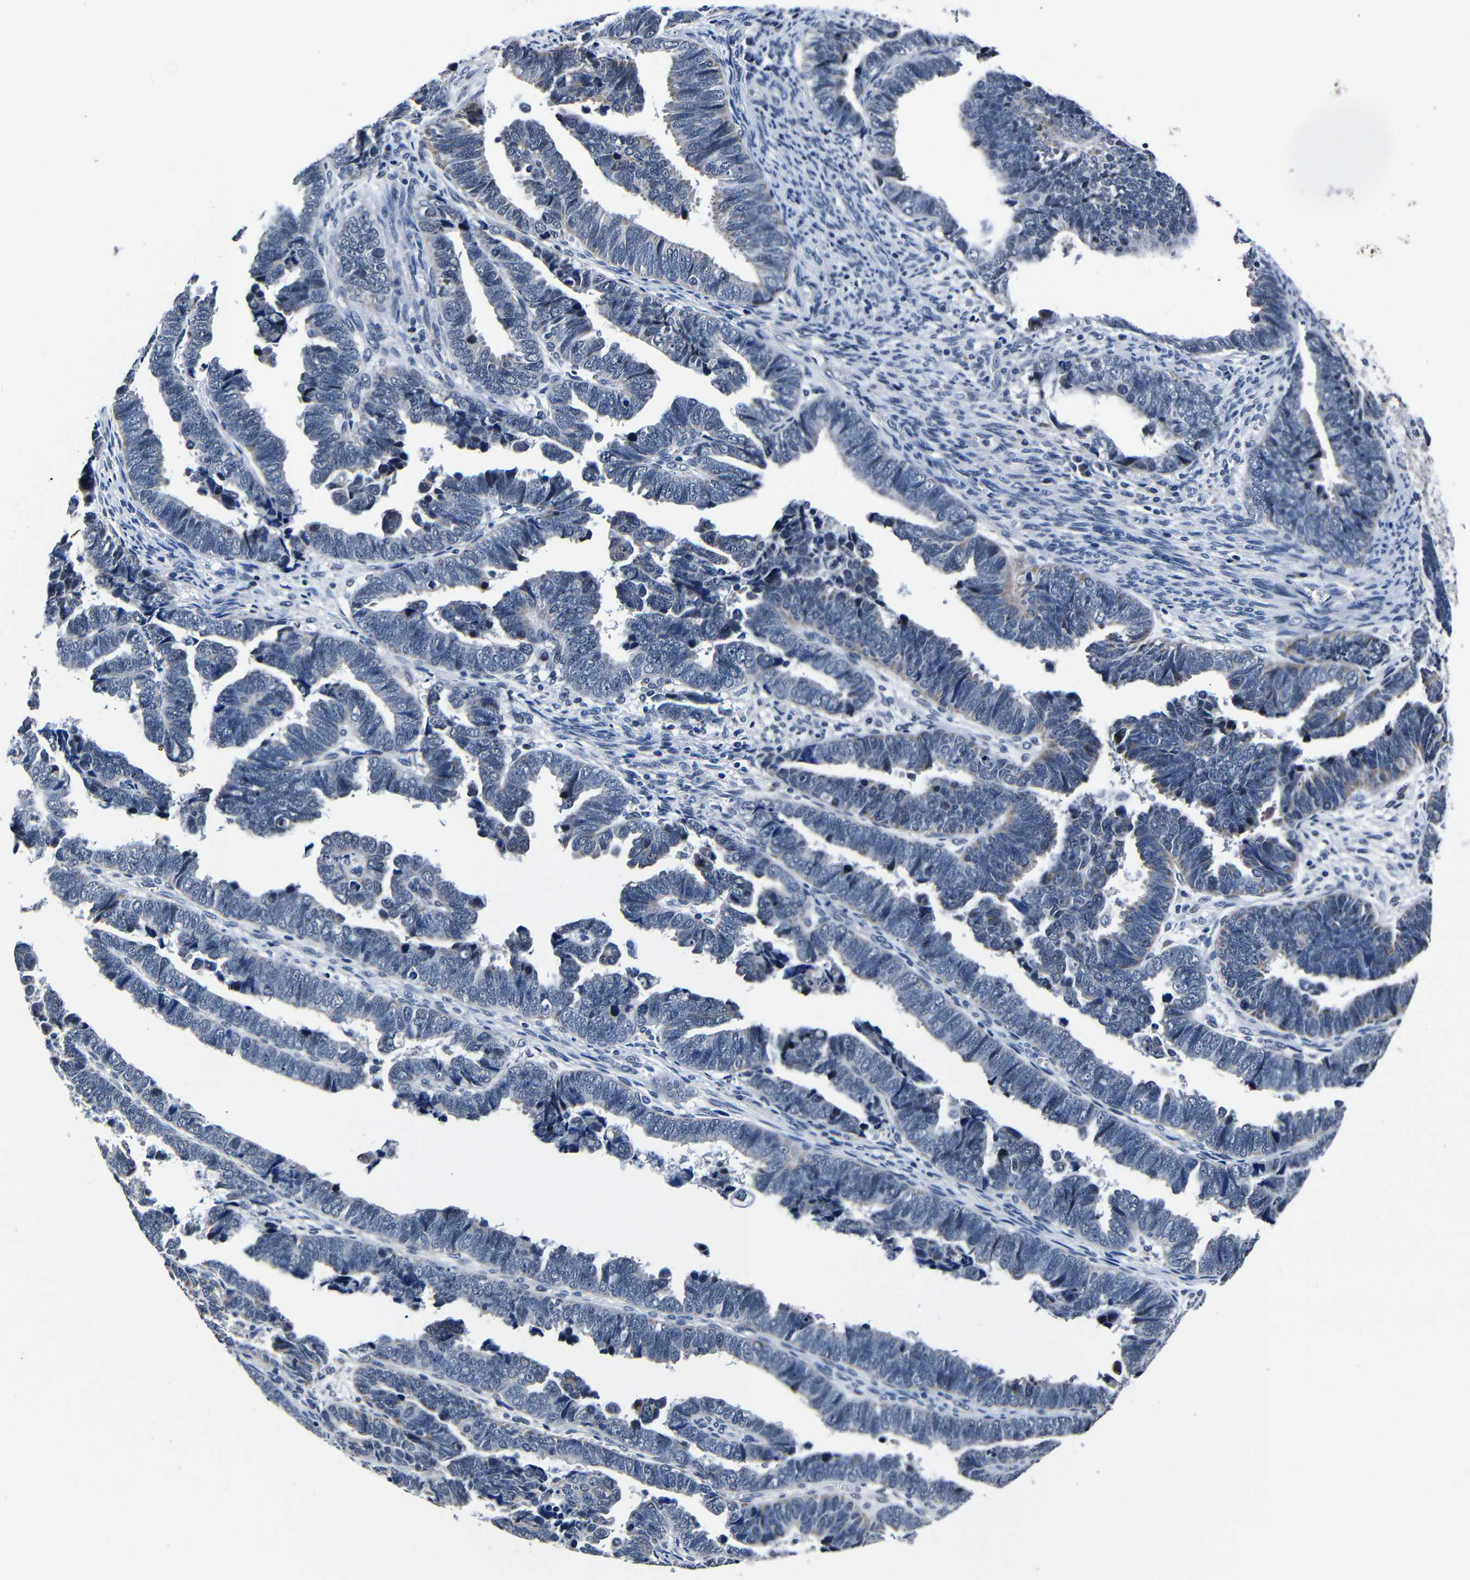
{"staining": {"intensity": "negative", "quantity": "none", "location": "none"}, "tissue": "endometrial cancer", "cell_type": "Tumor cells", "image_type": "cancer", "snomed": [{"axis": "morphology", "description": "Adenocarcinoma, NOS"}, {"axis": "topography", "description": "Endometrium"}], "caption": "There is no significant staining in tumor cells of endometrial adenocarcinoma.", "gene": "DEPP1", "patient": {"sex": "female", "age": 75}}